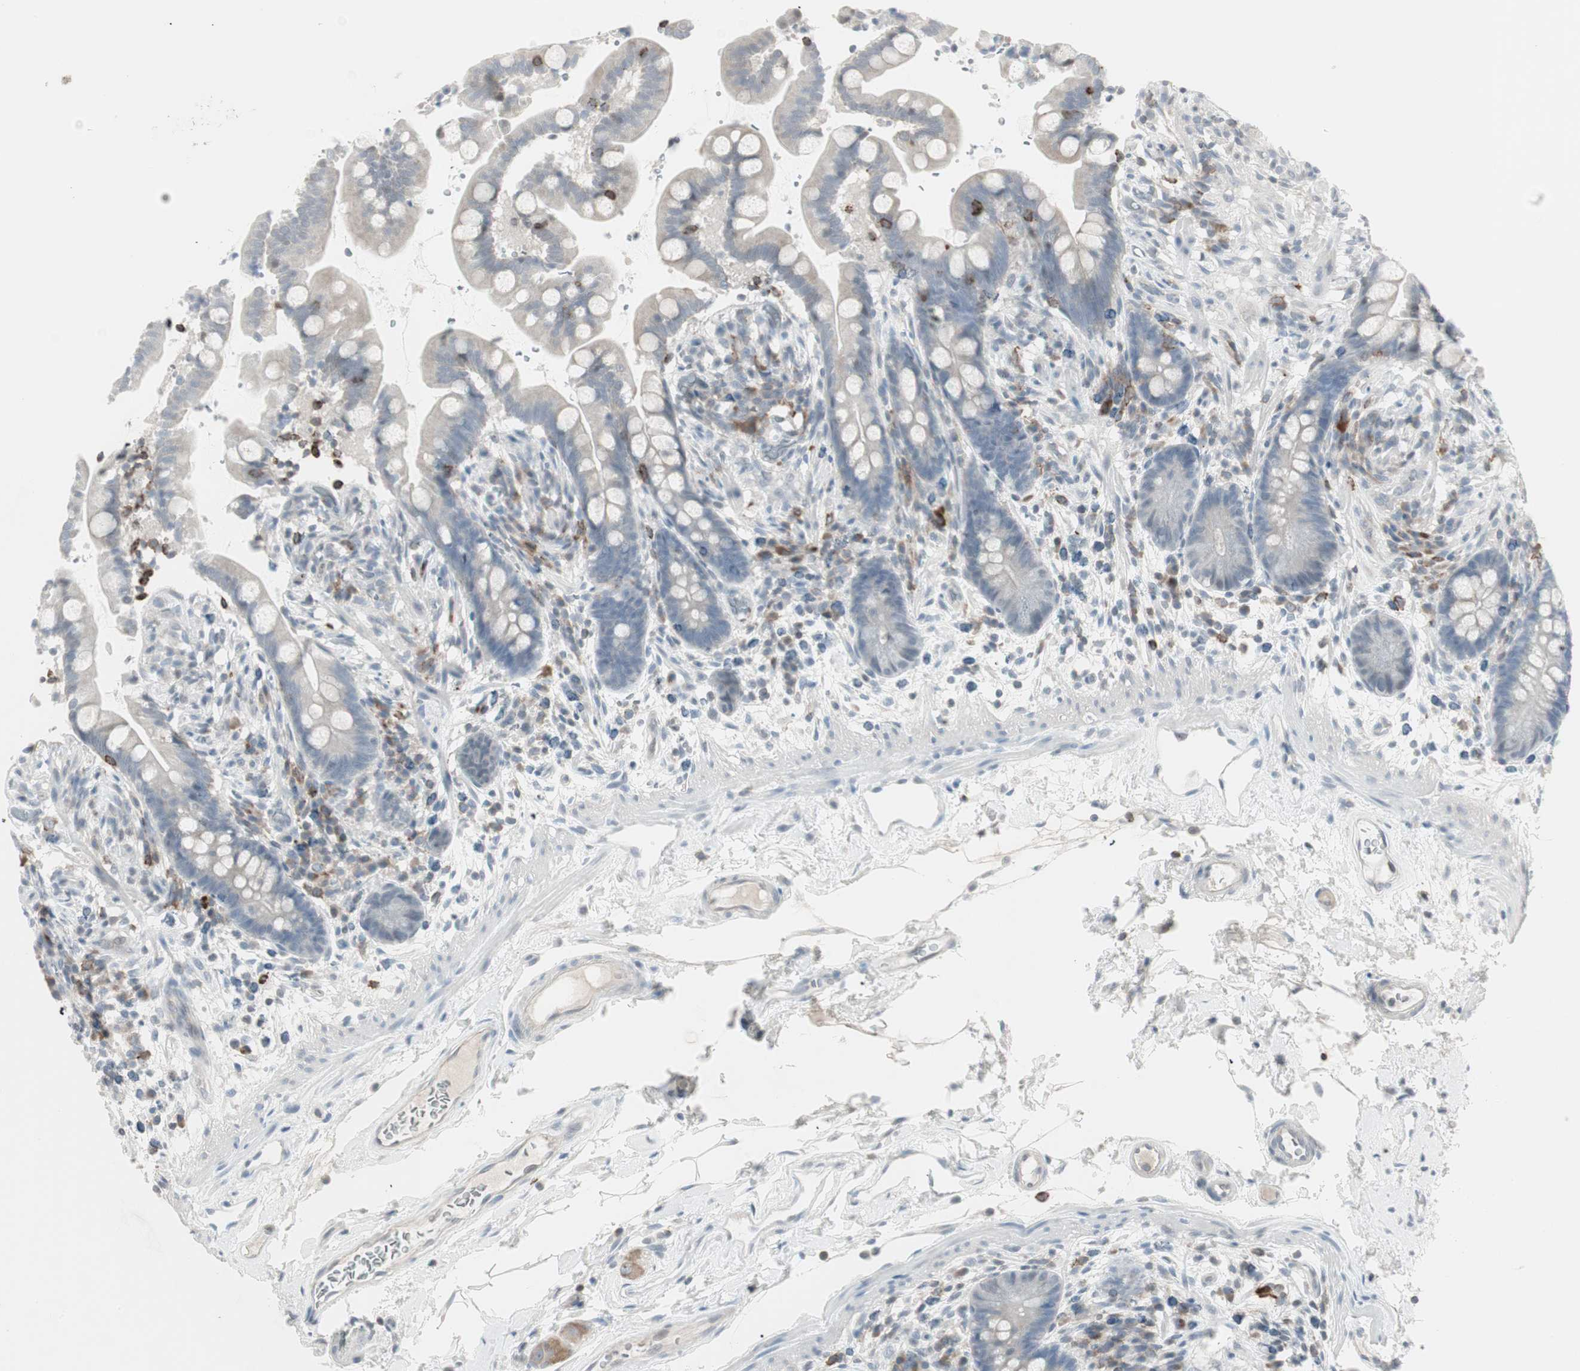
{"staining": {"intensity": "negative", "quantity": "none", "location": "none"}, "tissue": "colon", "cell_type": "Endothelial cells", "image_type": "normal", "snomed": [{"axis": "morphology", "description": "Normal tissue, NOS"}, {"axis": "topography", "description": "Colon"}], "caption": "Protein analysis of unremarkable colon shows no significant expression in endothelial cells.", "gene": "MAP4K4", "patient": {"sex": "male", "age": 73}}